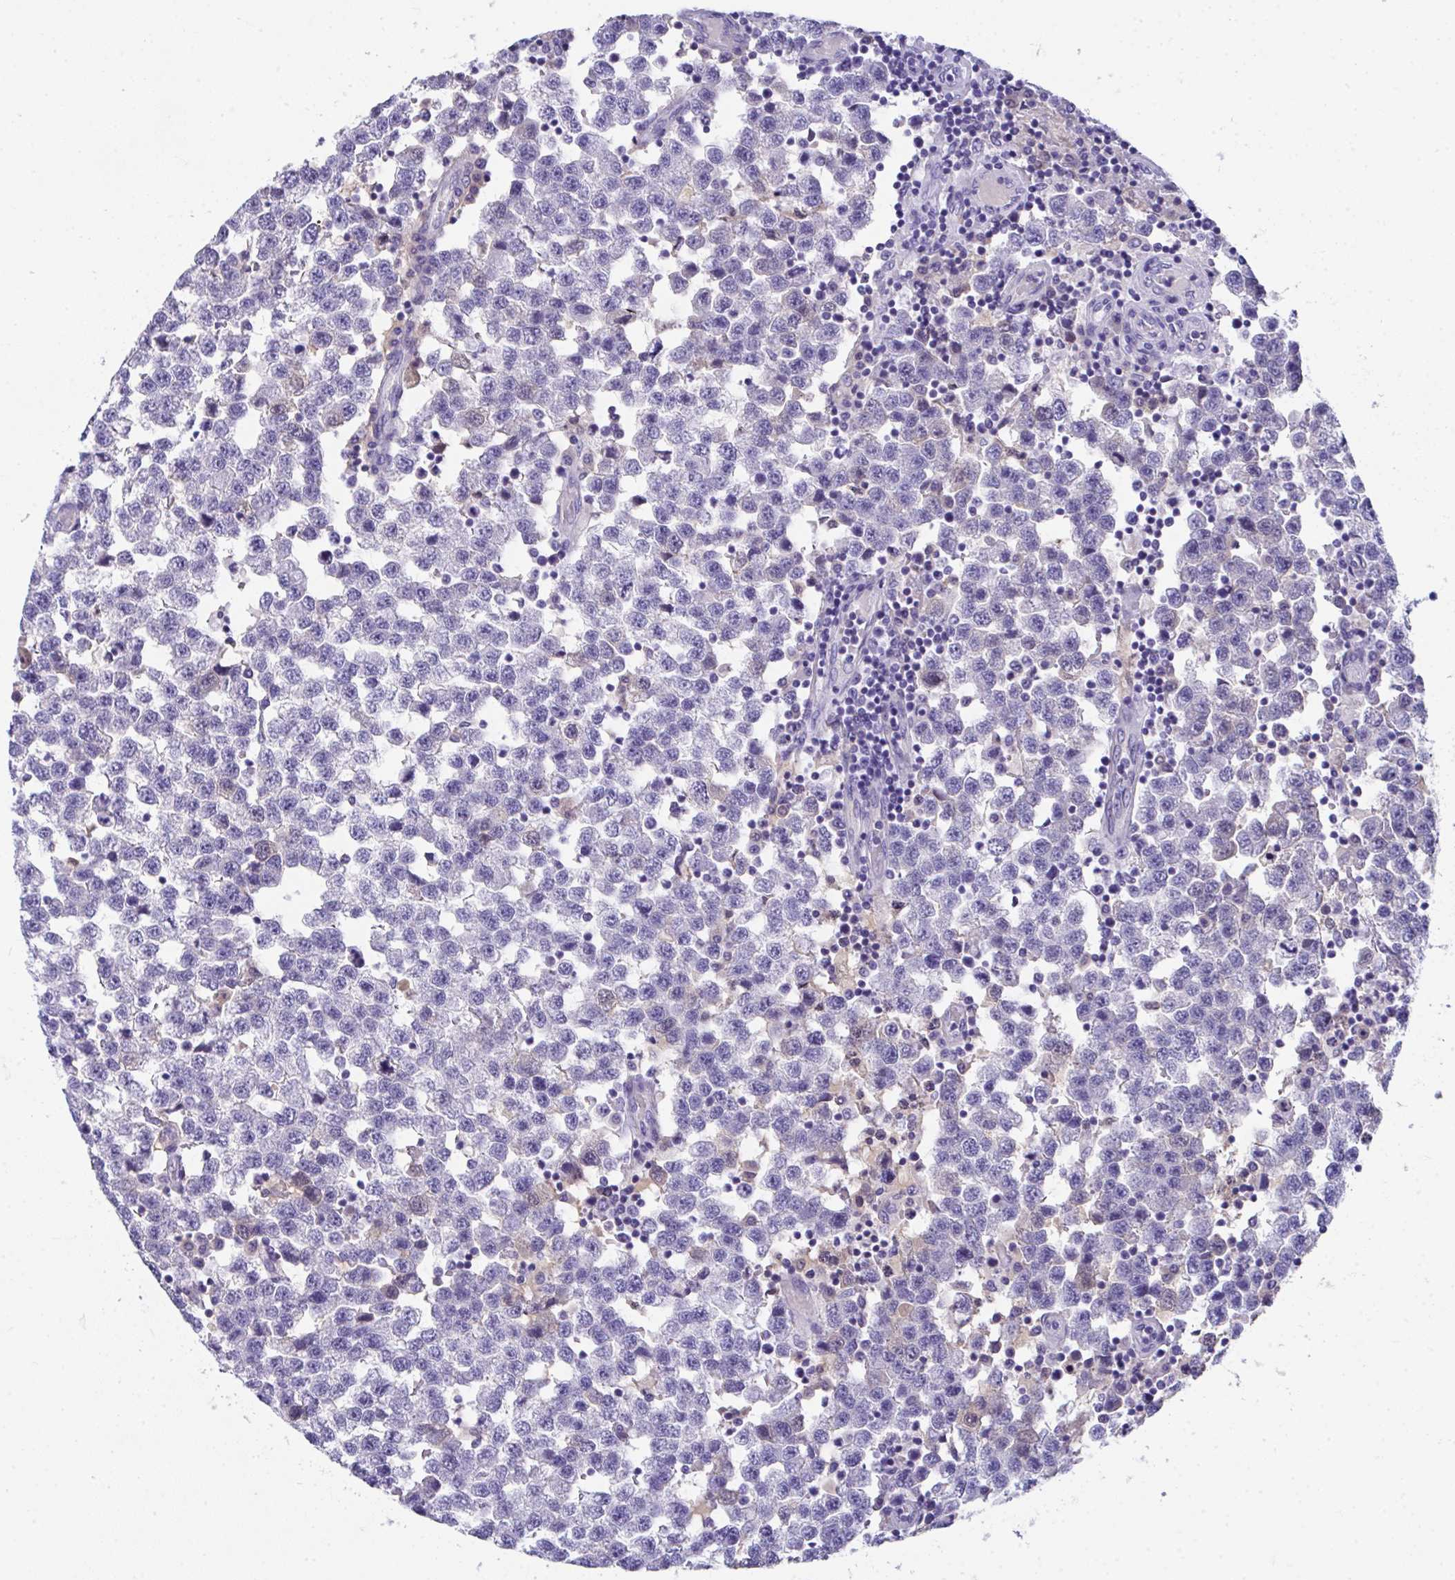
{"staining": {"intensity": "negative", "quantity": "none", "location": "none"}, "tissue": "testis cancer", "cell_type": "Tumor cells", "image_type": "cancer", "snomed": [{"axis": "morphology", "description": "Seminoma, NOS"}, {"axis": "topography", "description": "Testis"}], "caption": "Testis cancer (seminoma) was stained to show a protein in brown. There is no significant expression in tumor cells. (DAB immunohistochemistry (IHC) with hematoxylin counter stain).", "gene": "COA5", "patient": {"sex": "male", "age": 34}}